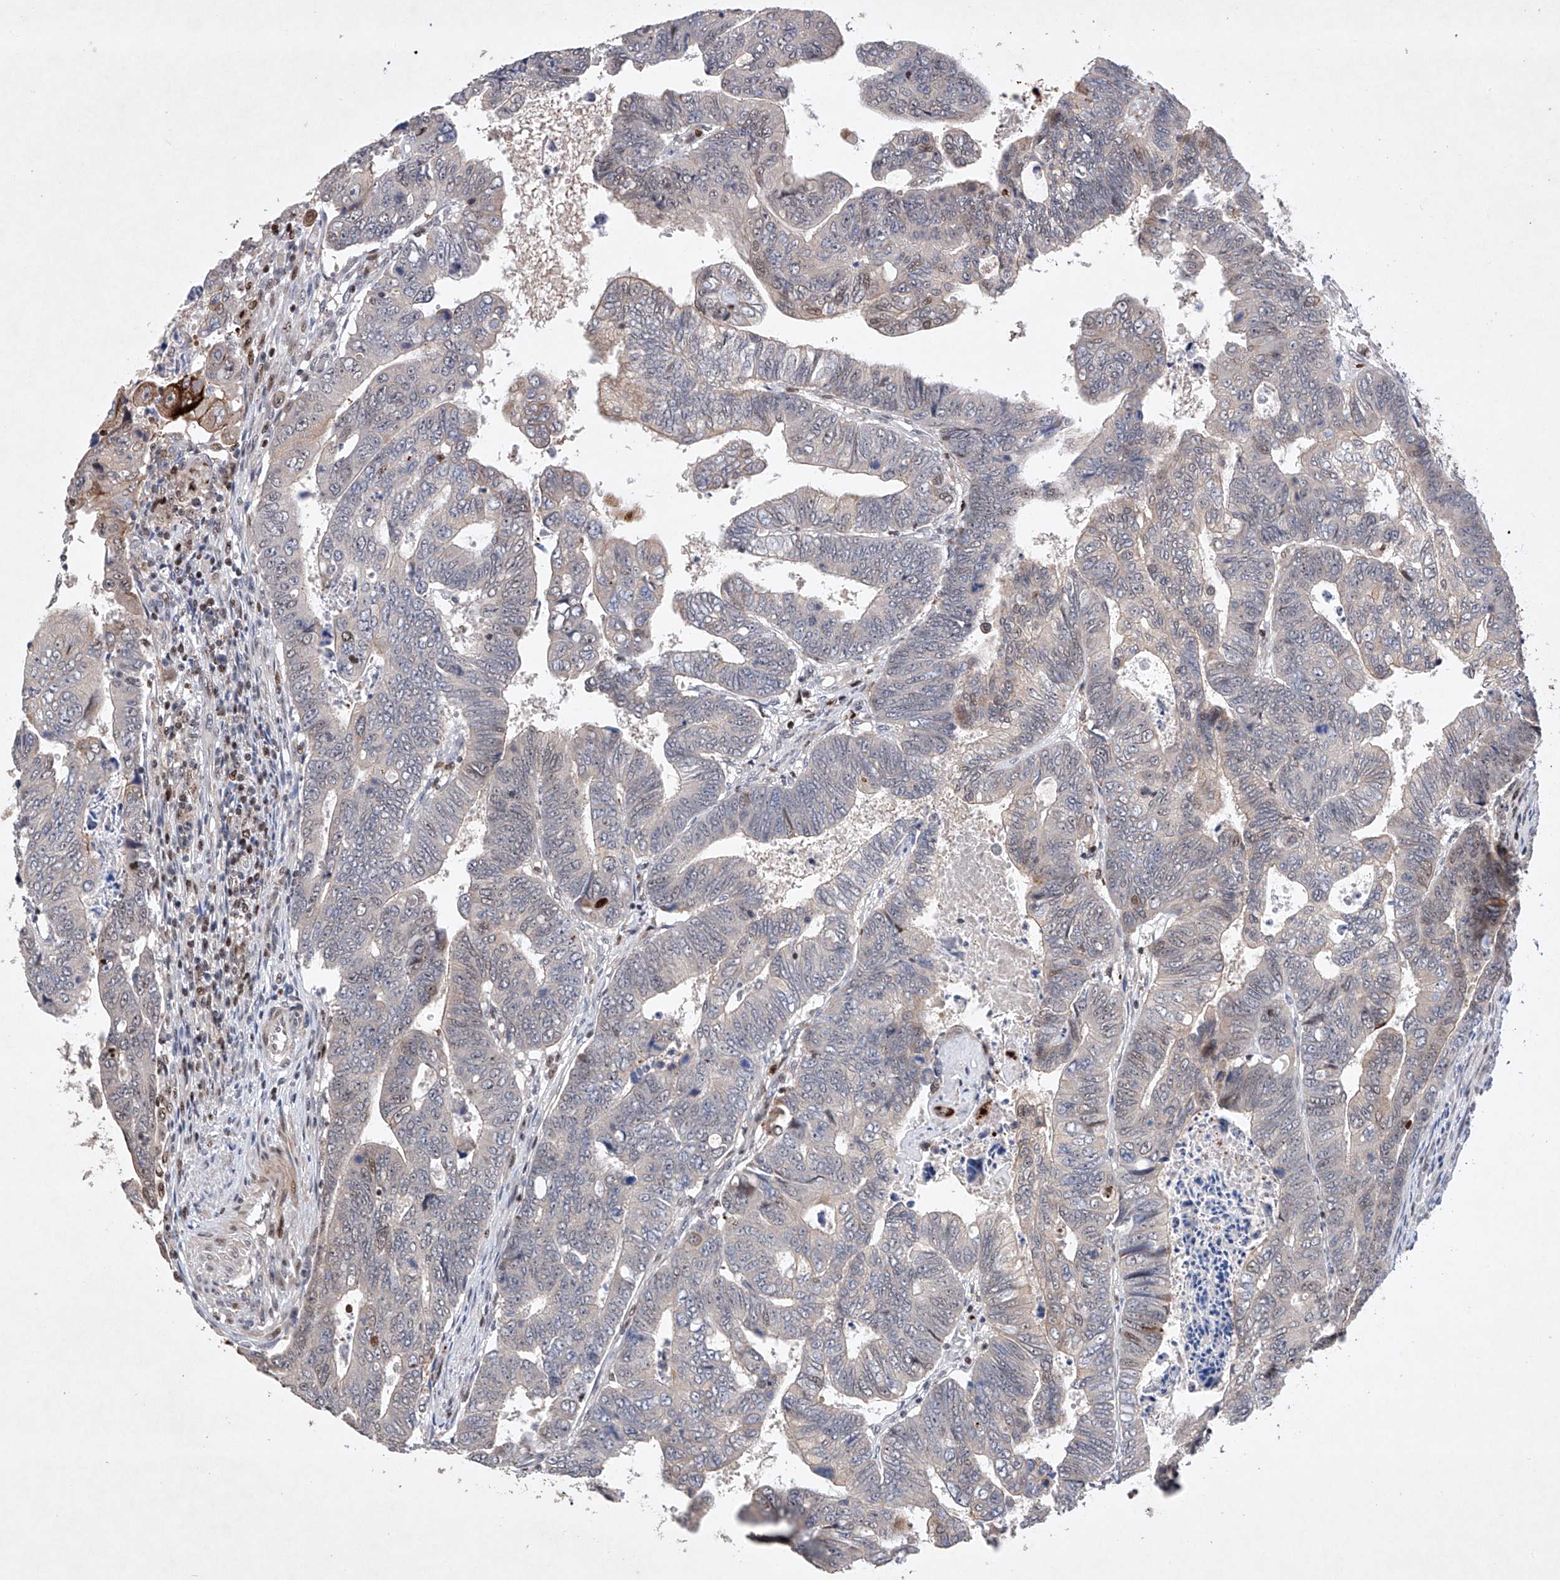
{"staining": {"intensity": "negative", "quantity": "none", "location": "none"}, "tissue": "colorectal cancer", "cell_type": "Tumor cells", "image_type": "cancer", "snomed": [{"axis": "morphology", "description": "Normal tissue, NOS"}, {"axis": "morphology", "description": "Adenocarcinoma, NOS"}, {"axis": "topography", "description": "Rectum"}], "caption": "A photomicrograph of human colorectal cancer is negative for staining in tumor cells.", "gene": "AFG1L", "patient": {"sex": "female", "age": 65}}